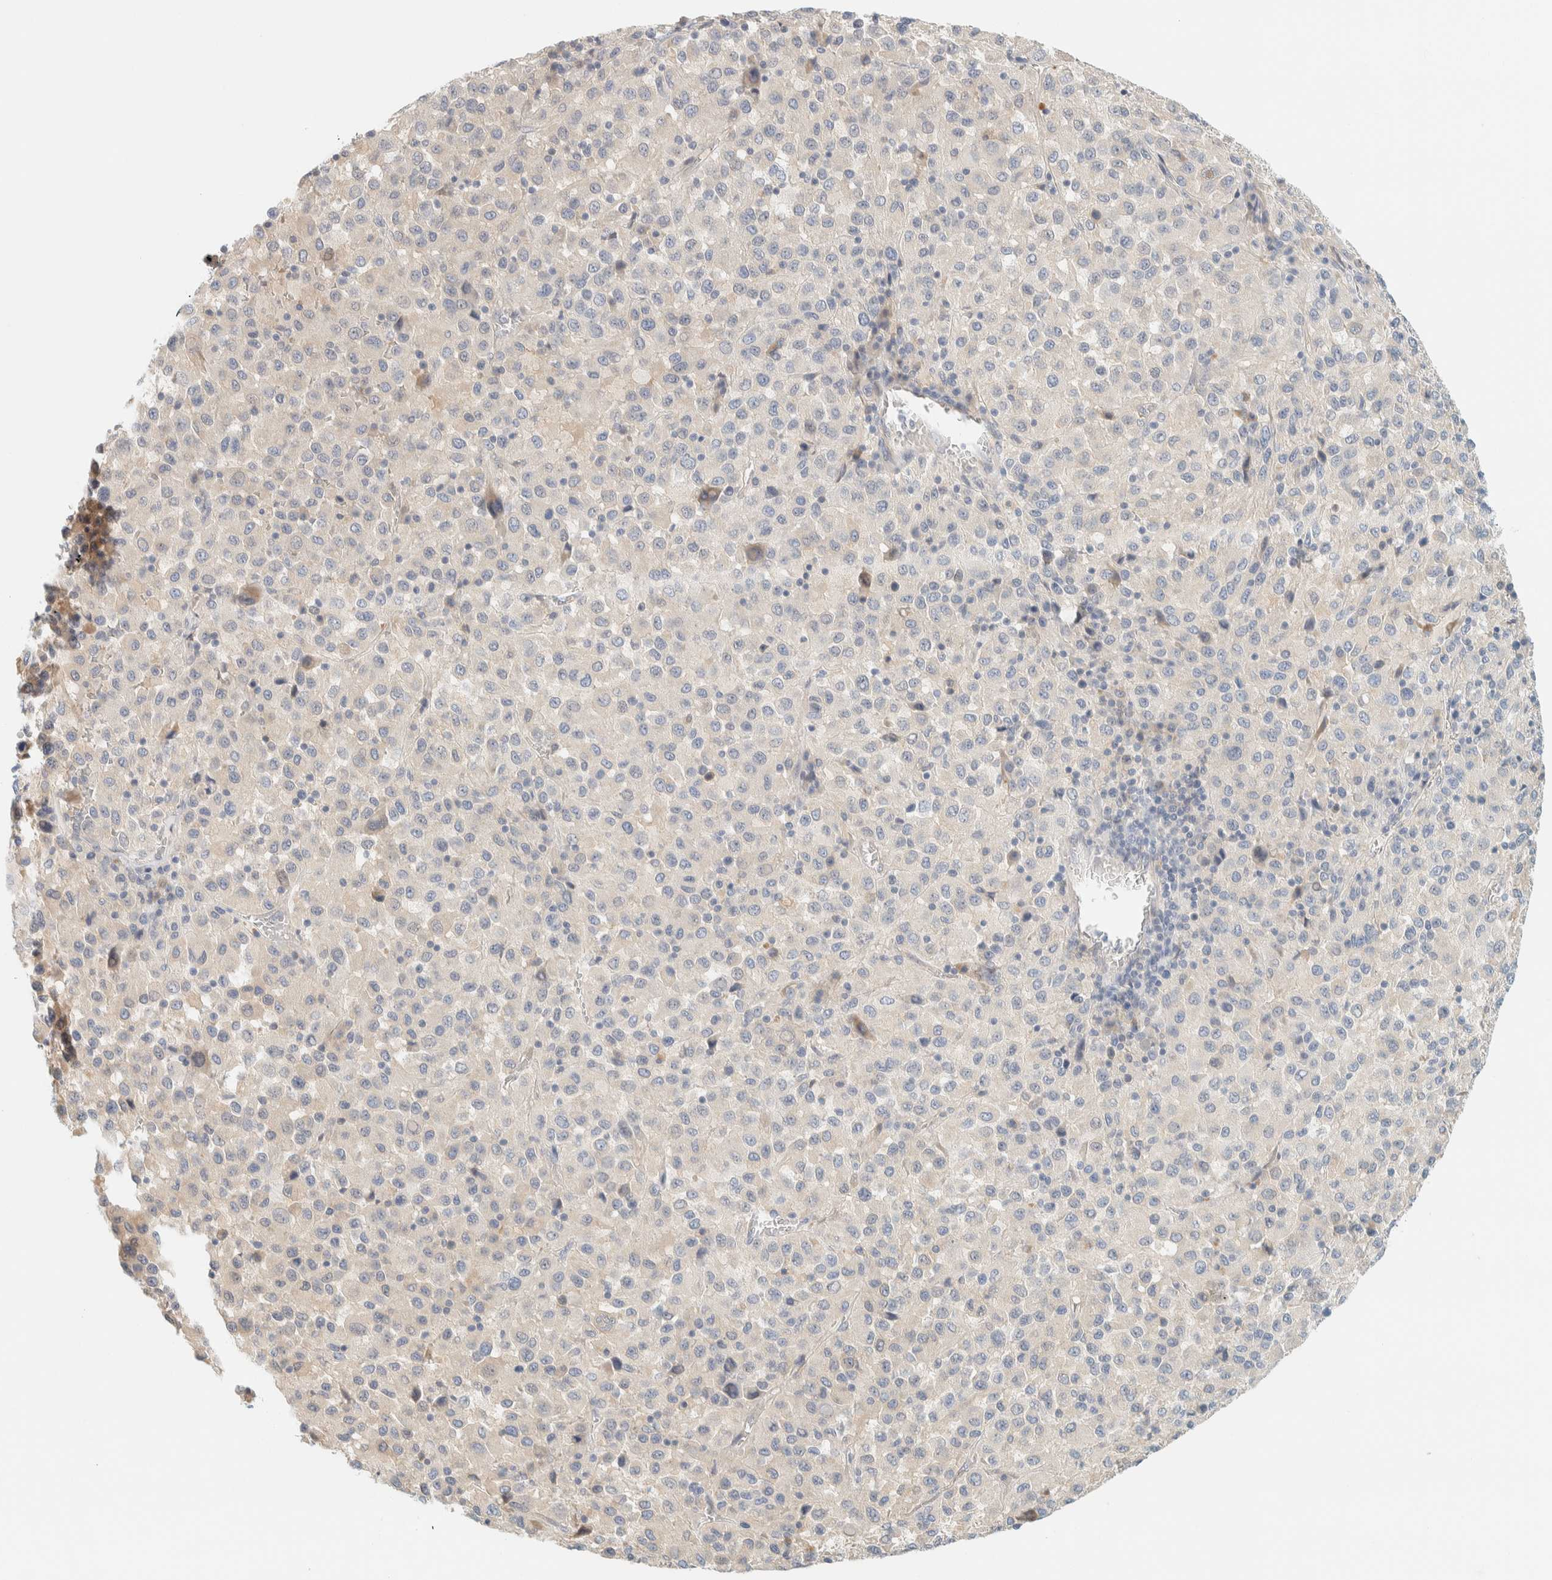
{"staining": {"intensity": "negative", "quantity": "none", "location": "none"}, "tissue": "melanoma", "cell_type": "Tumor cells", "image_type": "cancer", "snomed": [{"axis": "morphology", "description": "Malignant melanoma, Metastatic site"}, {"axis": "topography", "description": "Lung"}], "caption": "A photomicrograph of malignant melanoma (metastatic site) stained for a protein displays no brown staining in tumor cells.", "gene": "PTGES3L-AARSD1", "patient": {"sex": "male", "age": 64}}